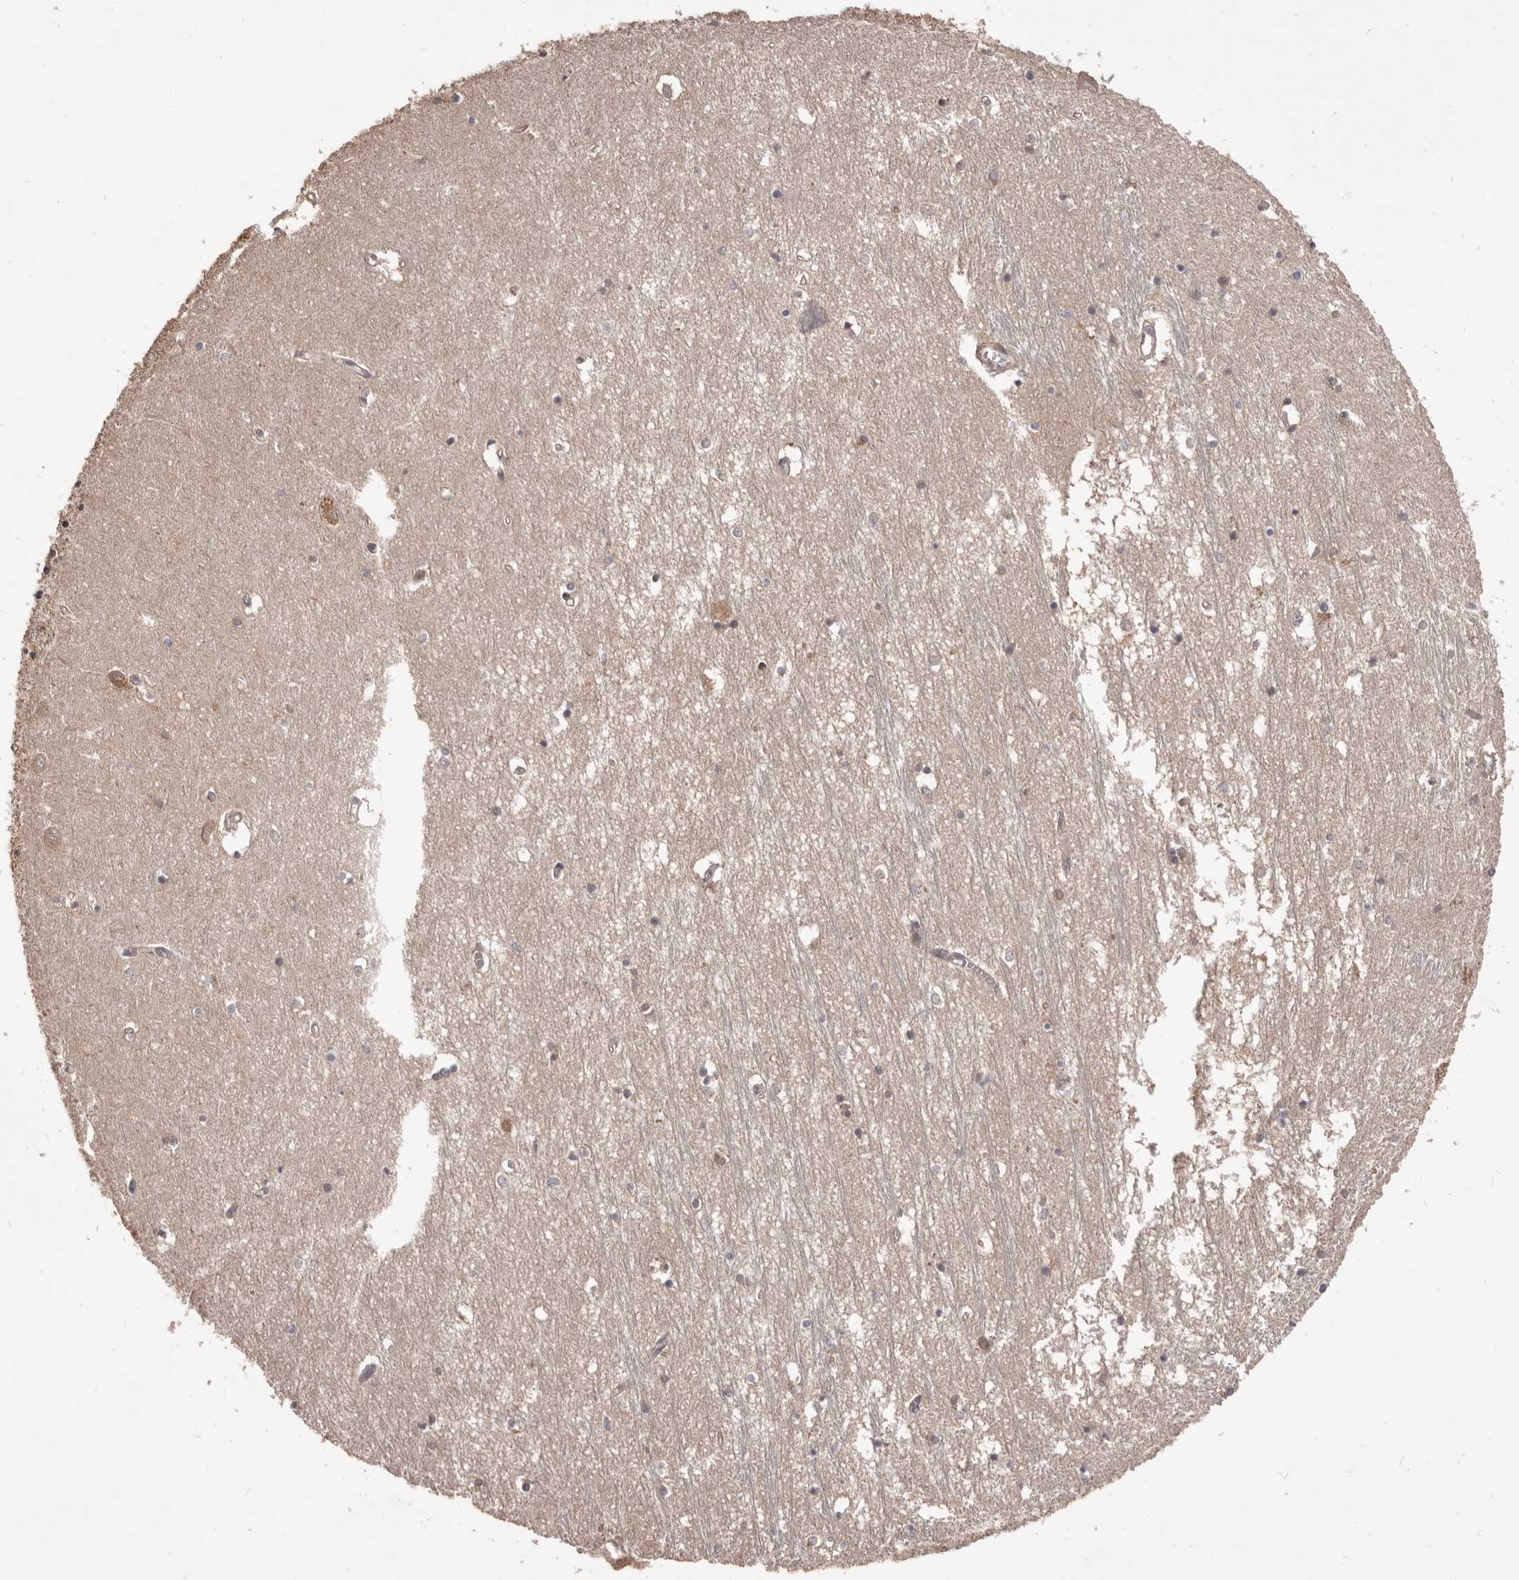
{"staining": {"intensity": "weak", "quantity": "<25%", "location": "cytoplasmic/membranous"}, "tissue": "hippocampus", "cell_type": "Glial cells", "image_type": "normal", "snomed": [{"axis": "morphology", "description": "Normal tissue, NOS"}, {"axis": "topography", "description": "Hippocampus"}], "caption": "Histopathology image shows no significant protein expression in glial cells of normal hippocampus. (DAB (3,3'-diaminobenzidine) IHC with hematoxylin counter stain).", "gene": "HBS1L", "patient": {"sex": "male", "age": 70}}